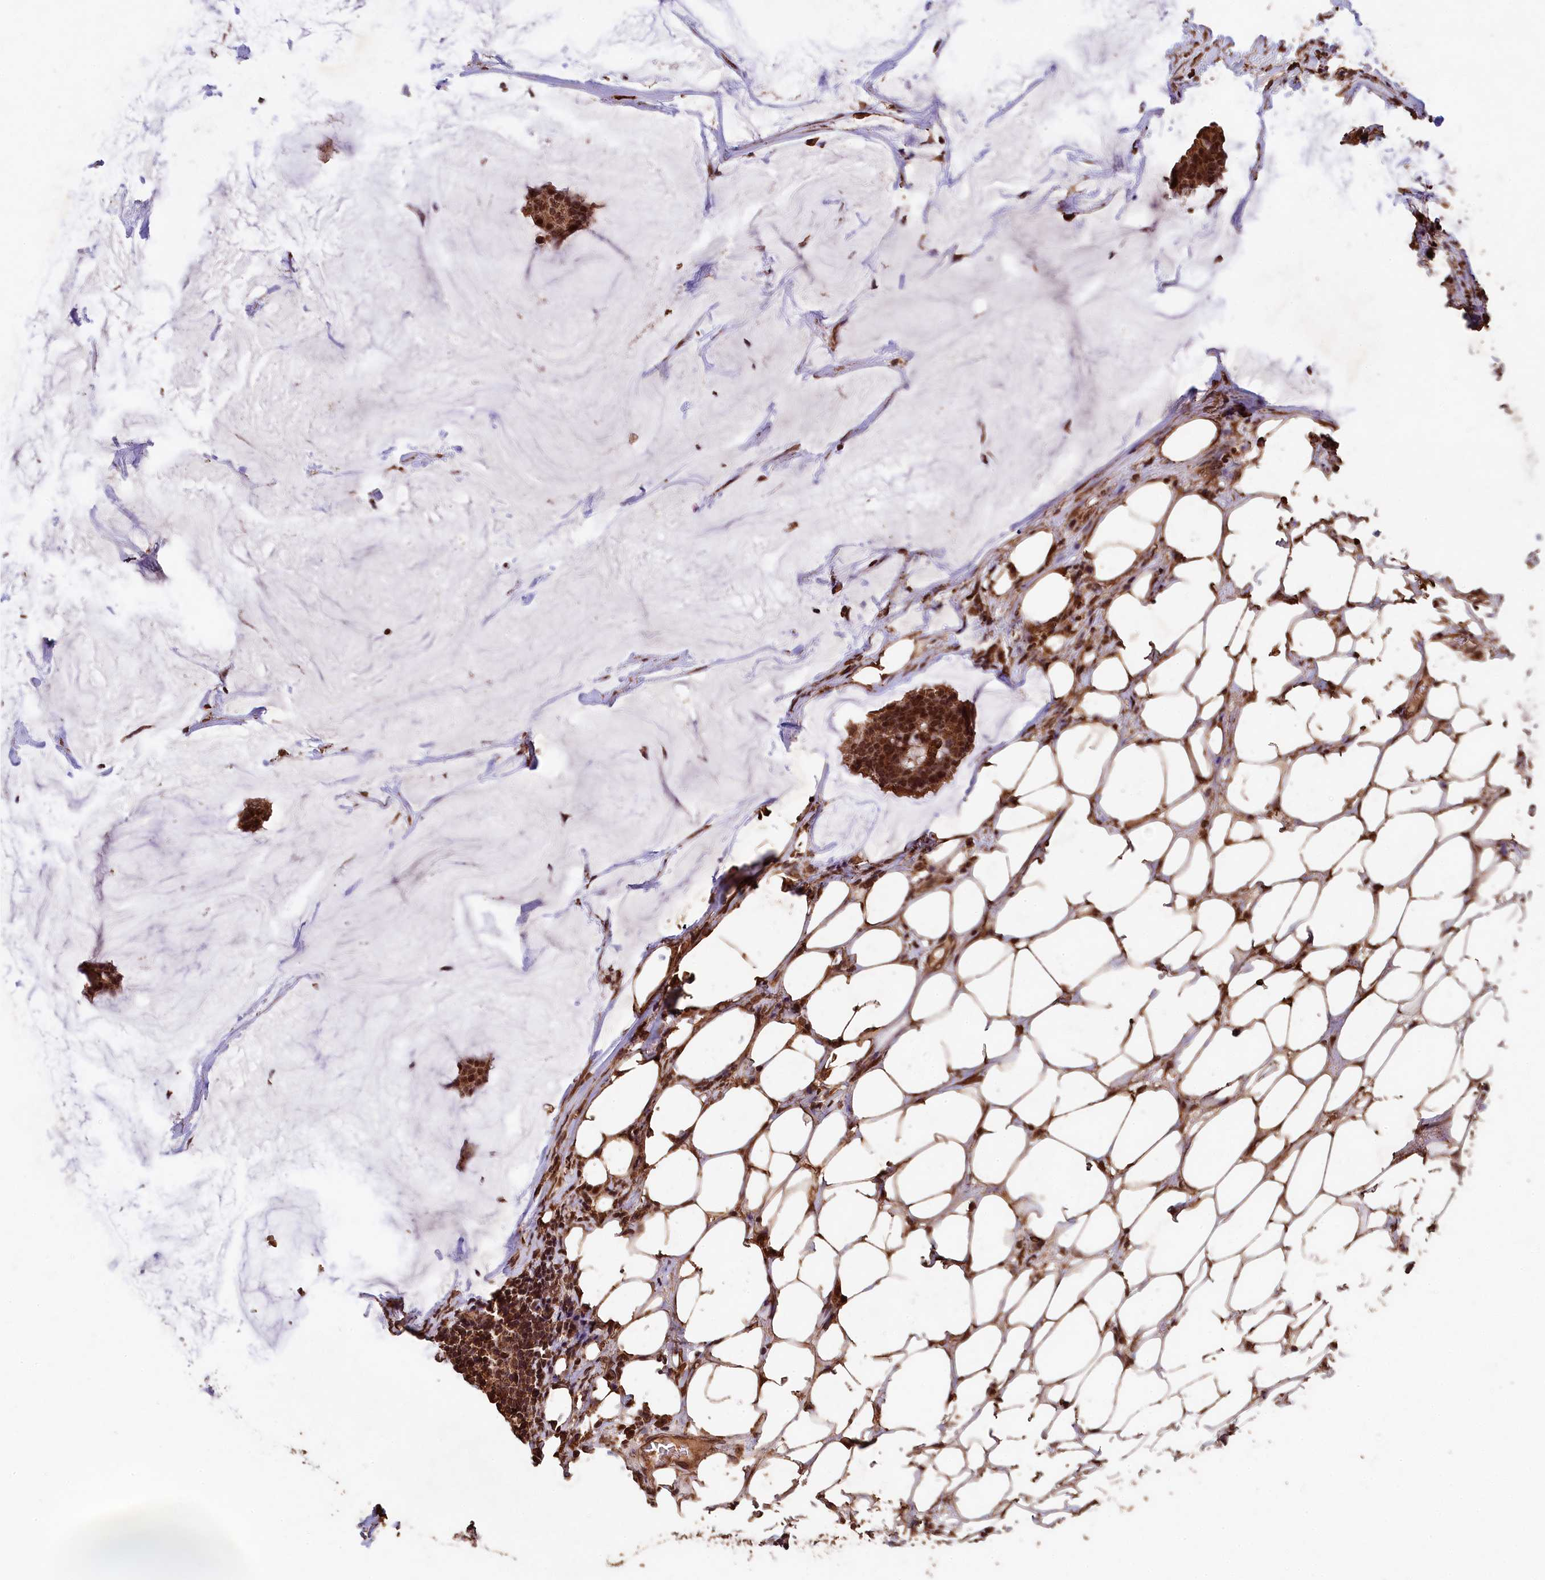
{"staining": {"intensity": "moderate", "quantity": ">75%", "location": "cytoplasmic/membranous,nuclear"}, "tissue": "breast cancer", "cell_type": "Tumor cells", "image_type": "cancer", "snomed": [{"axis": "morphology", "description": "Duct carcinoma"}, {"axis": "topography", "description": "Breast"}], "caption": "There is medium levels of moderate cytoplasmic/membranous and nuclear expression in tumor cells of breast intraductal carcinoma, as demonstrated by immunohistochemical staining (brown color).", "gene": "CEP57L1", "patient": {"sex": "female", "age": 93}}